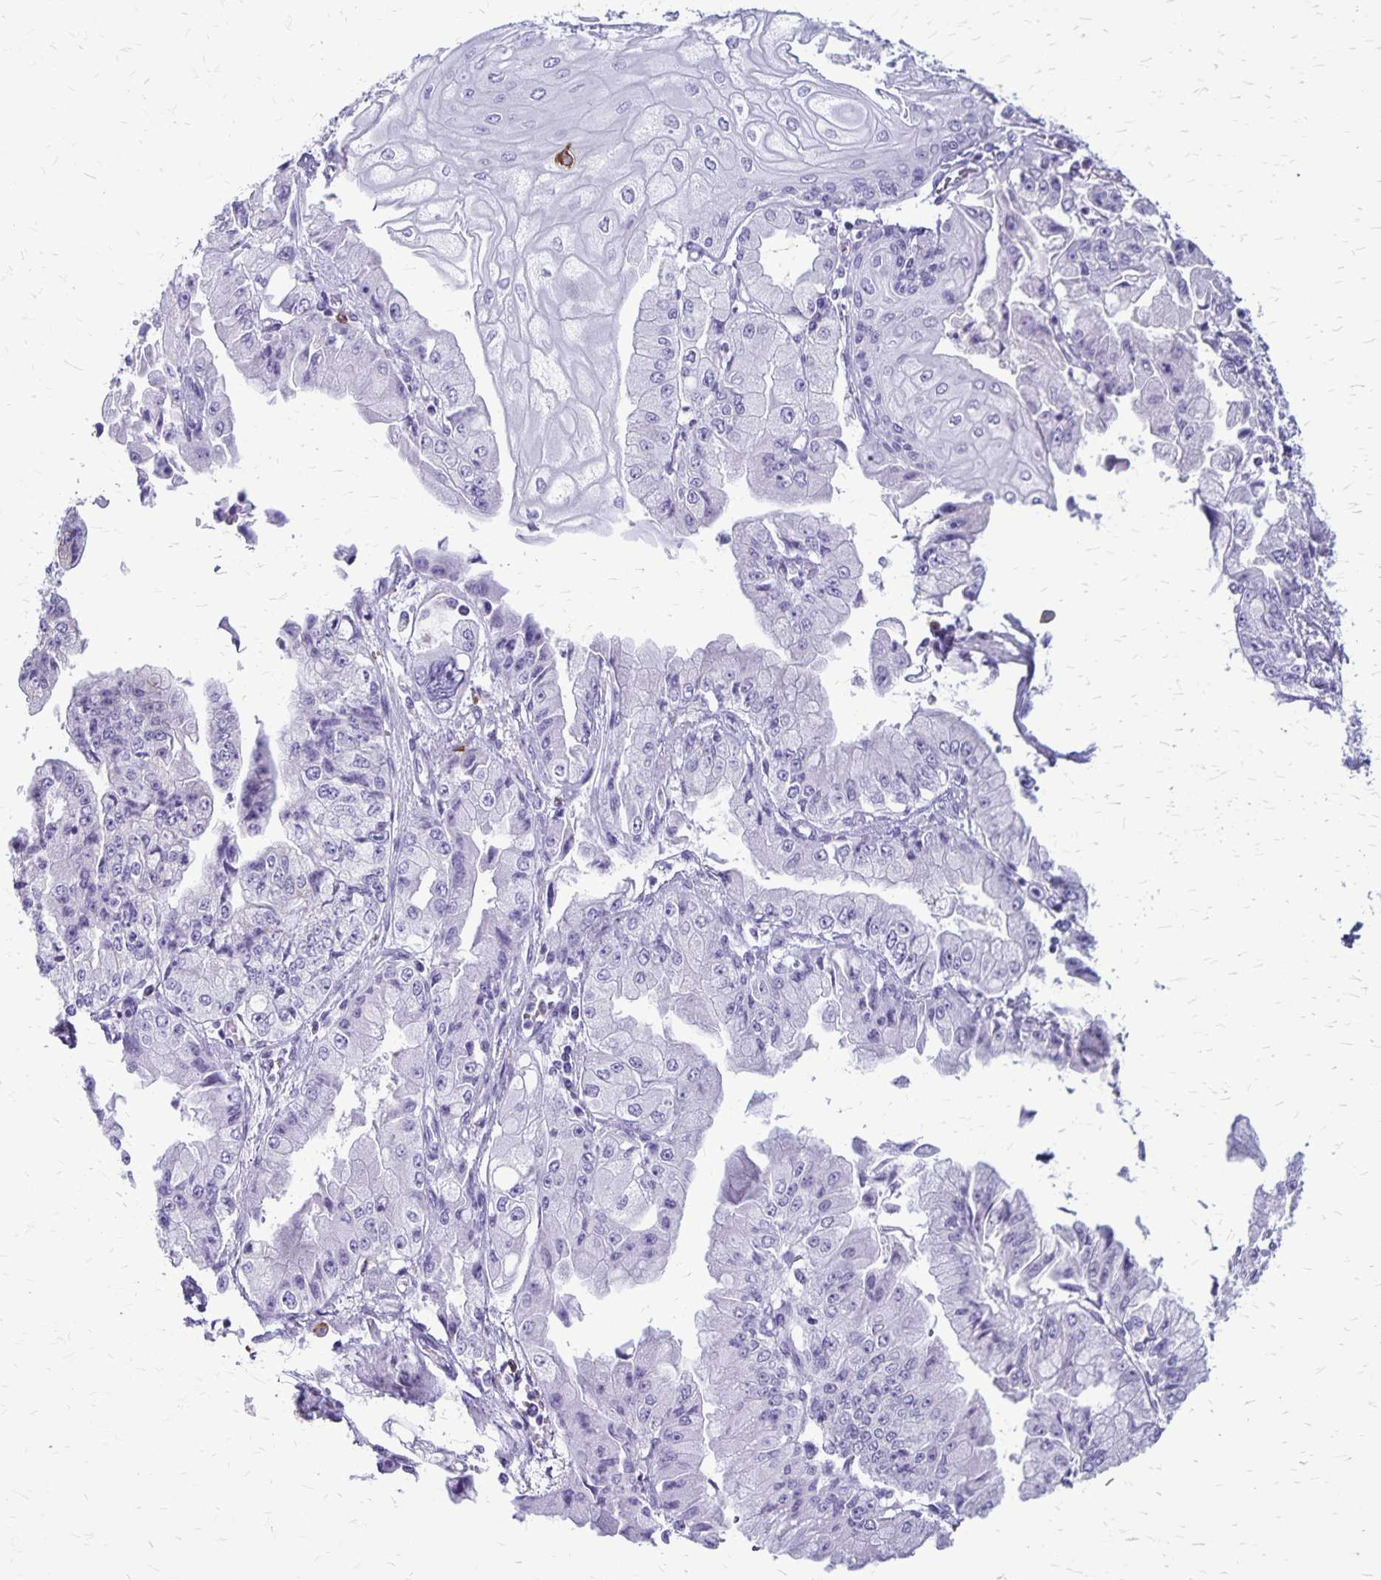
{"staining": {"intensity": "negative", "quantity": "none", "location": "none"}, "tissue": "stomach cancer", "cell_type": "Tumor cells", "image_type": "cancer", "snomed": [{"axis": "morphology", "description": "Adenocarcinoma, NOS"}, {"axis": "topography", "description": "Stomach, upper"}], "caption": "This is an immunohistochemistry (IHC) micrograph of stomach adenocarcinoma. There is no staining in tumor cells.", "gene": "RTN1", "patient": {"sex": "female", "age": 74}}